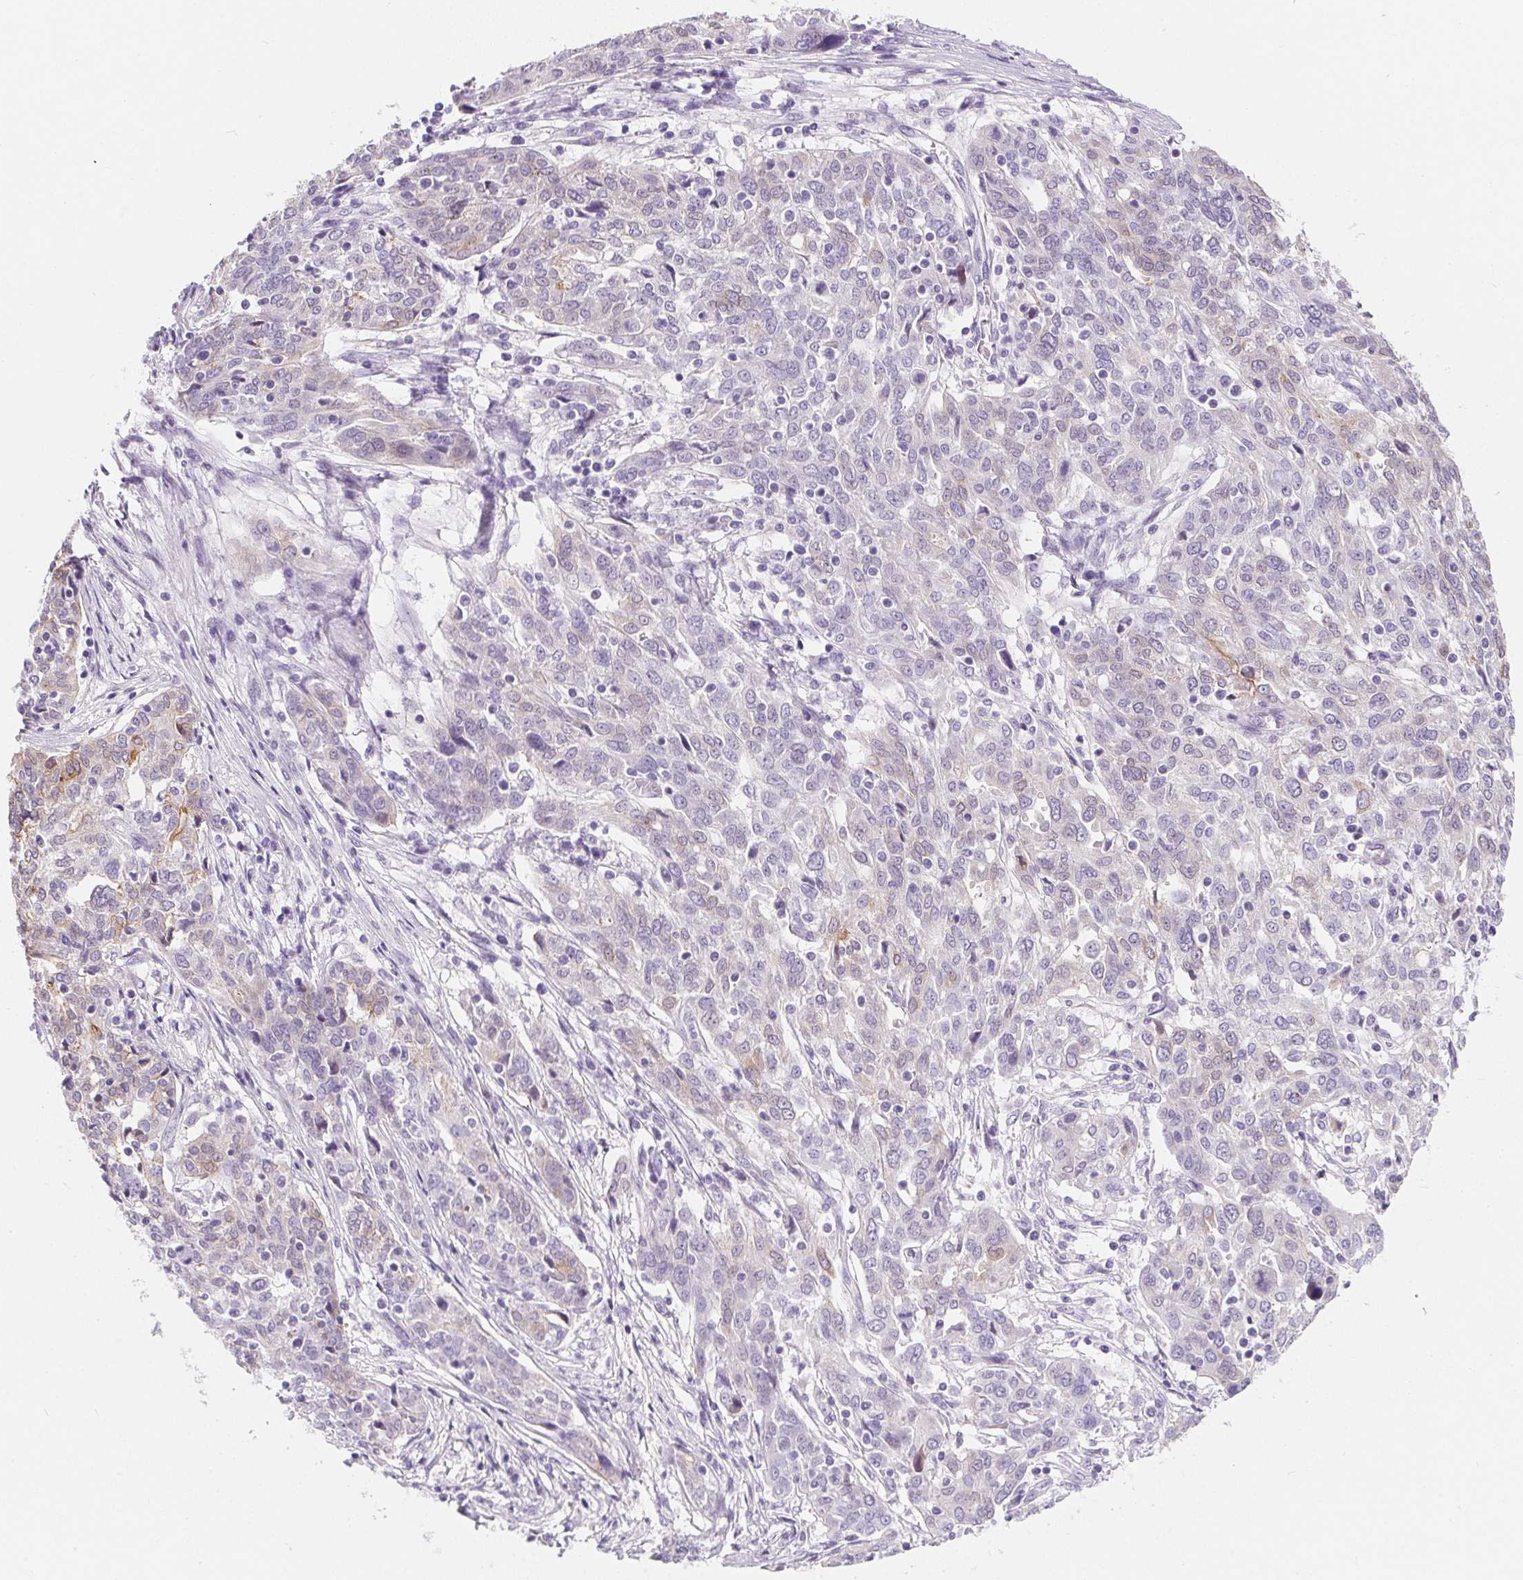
{"staining": {"intensity": "weak", "quantity": "<25%", "location": "cytoplasmic/membranous"}, "tissue": "ovarian cancer", "cell_type": "Tumor cells", "image_type": "cancer", "snomed": [{"axis": "morphology", "description": "Cystadenocarcinoma, serous, NOS"}, {"axis": "topography", "description": "Ovary"}], "caption": "A high-resolution image shows IHC staining of ovarian cancer (serous cystadenocarcinoma), which reveals no significant staining in tumor cells.", "gene": "AQP5", "patient": {"sex": "female", "age": 67}}